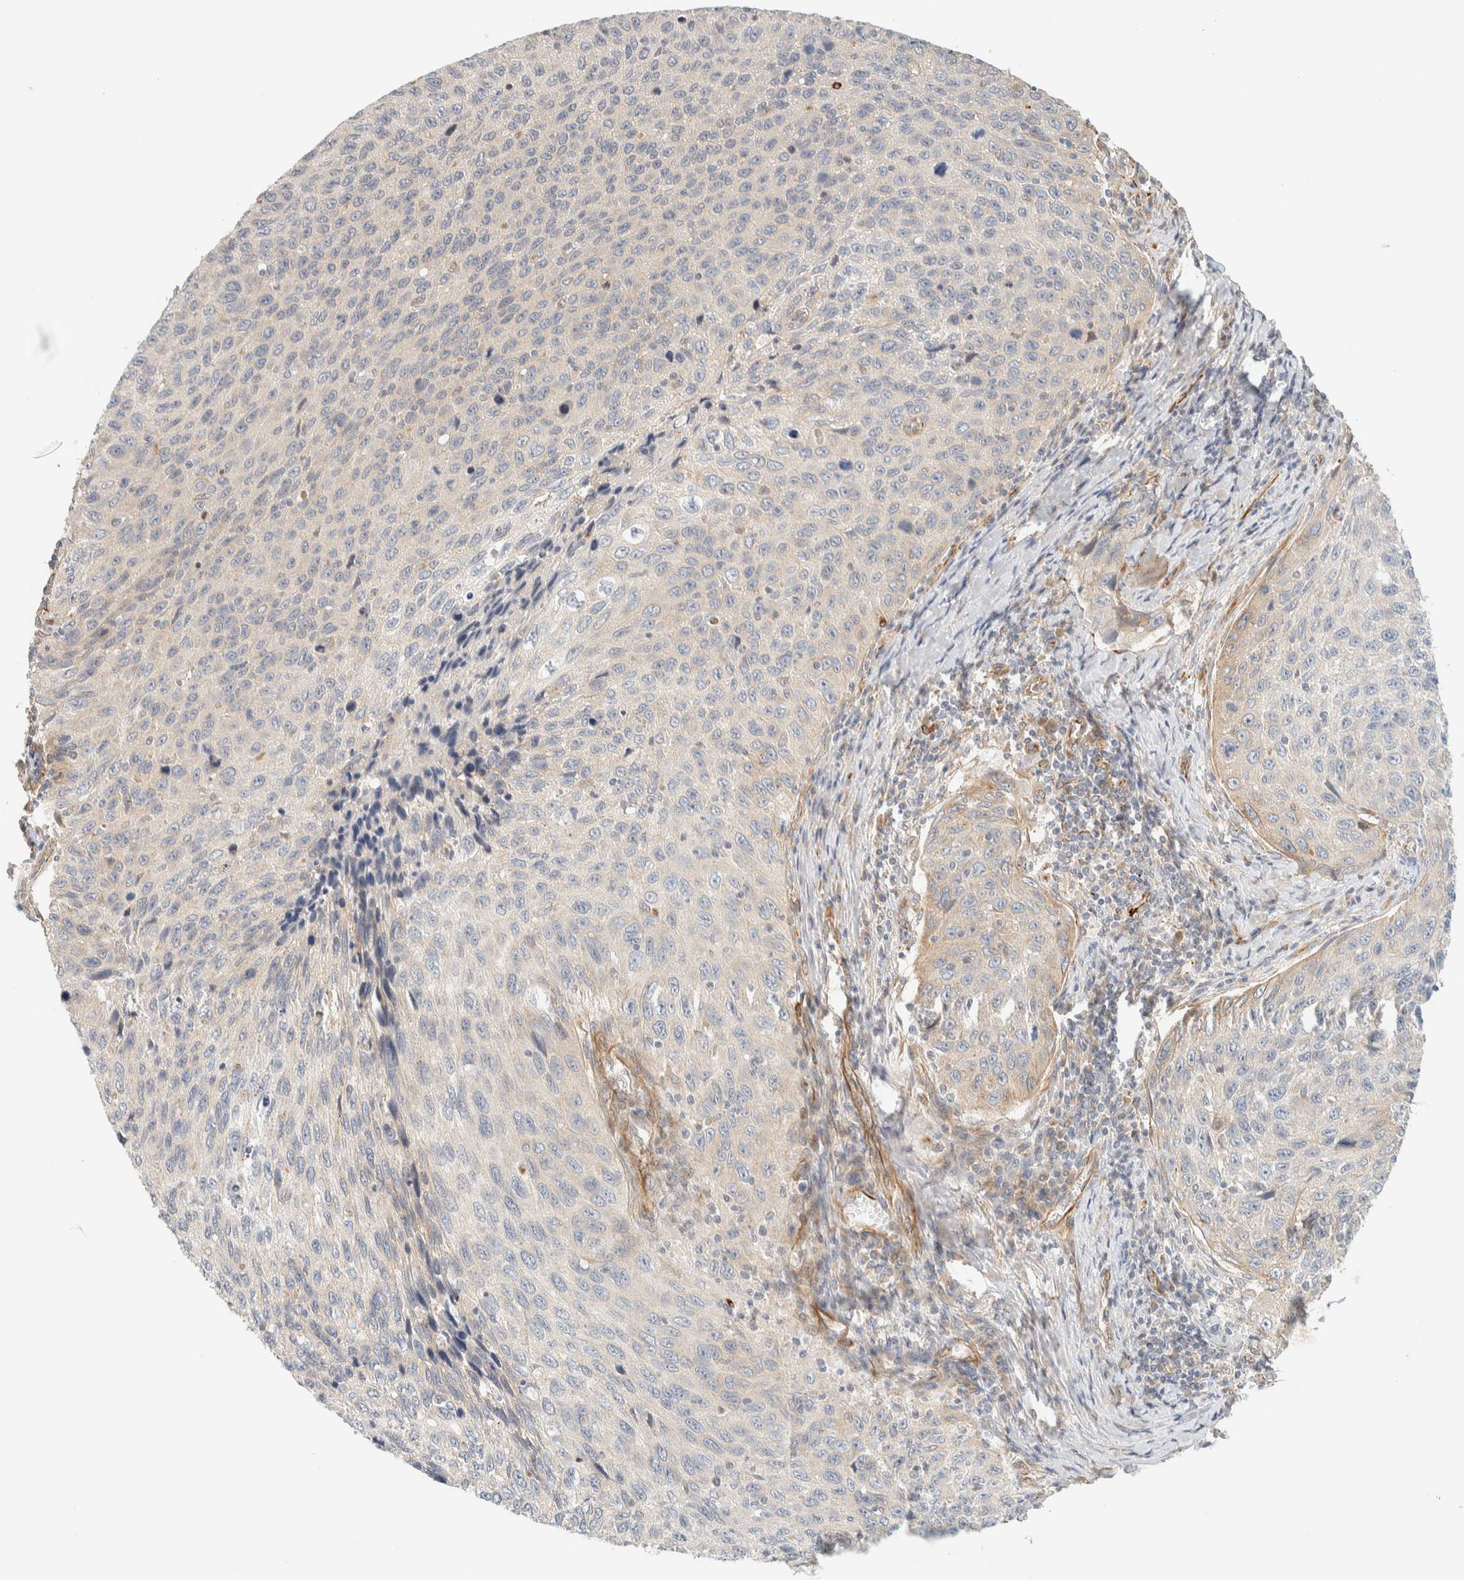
{"staining": {"intensity": "negative", "quantity": "none", "location": "none"}, "tissue": "cervical cancer", "cell_type": "Tumor cells", "image_type": "cancer", "snomed": [{"axis": "morphology", "description": "Squamous cell carcinoma, NOS"}, {"axis": "topography", "description": "Cervix"}], "caption": "The histopathology image demonstrates no significant staining in tumor cells of squamous cell carcinoma (cervical).", "gene": "FAT1", "patient": {"sex": "female", "age": 53}}